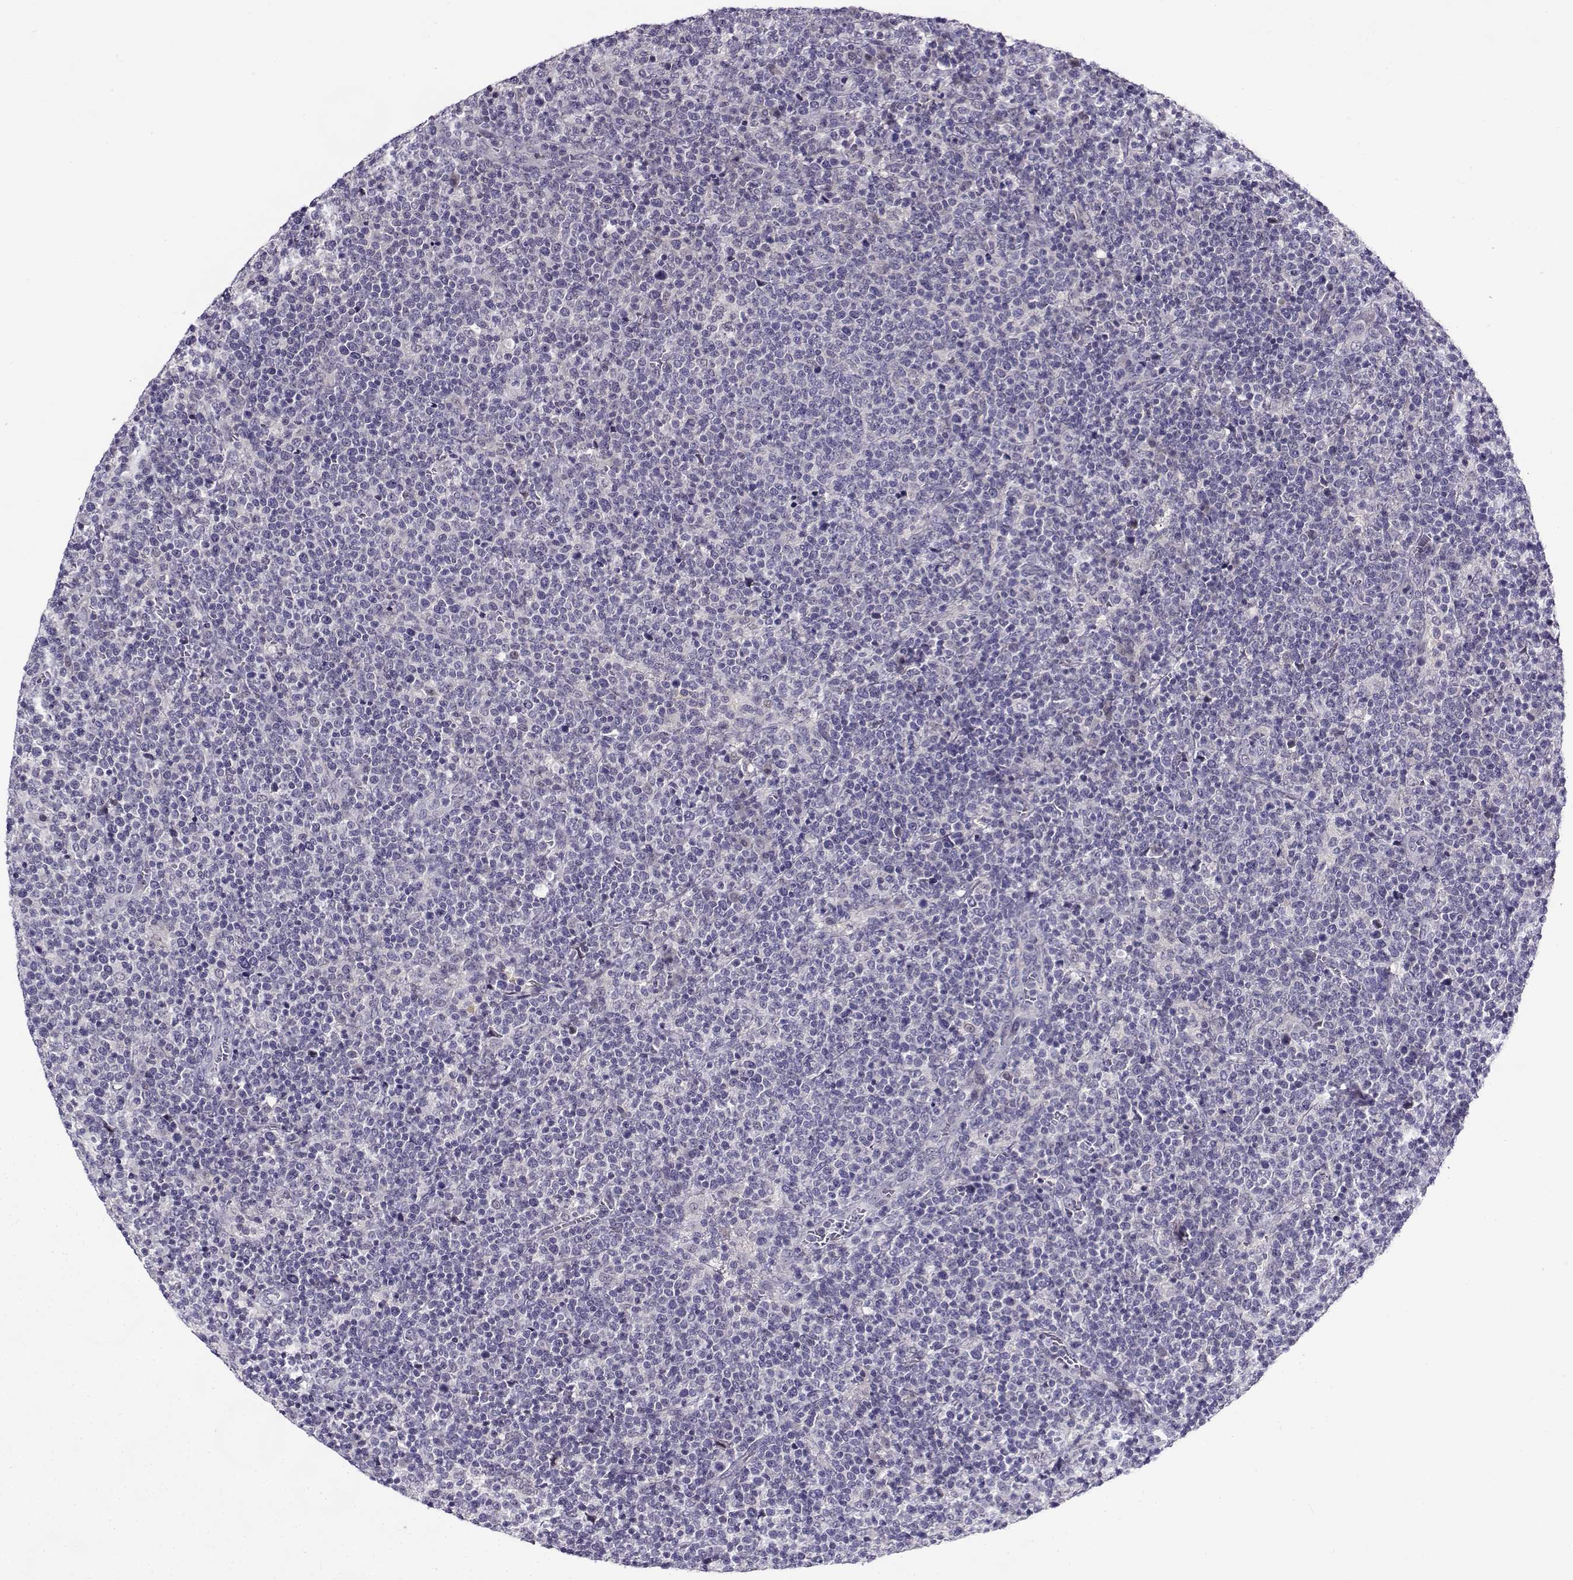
{"staining": {"intensity": "negative", "quantity": "none", "location": "none"}, "tissue": "lymphoma", "cell_type": "Tumor cells", "image_type": "cancer", "snomed": [{"axis": "morphology", "description": "Malignant lymphoma, non-Hodgkin's type, High grade"}, {"axis": "topography", "description": "Lymph node"}], "caption": "This is an immunohistochemistry (IHC) histopathology image of human lymphoma. There is no expression in tumor cells.", "gene": "FEZF1", "patient": {"sex": "male", "age": 61}}